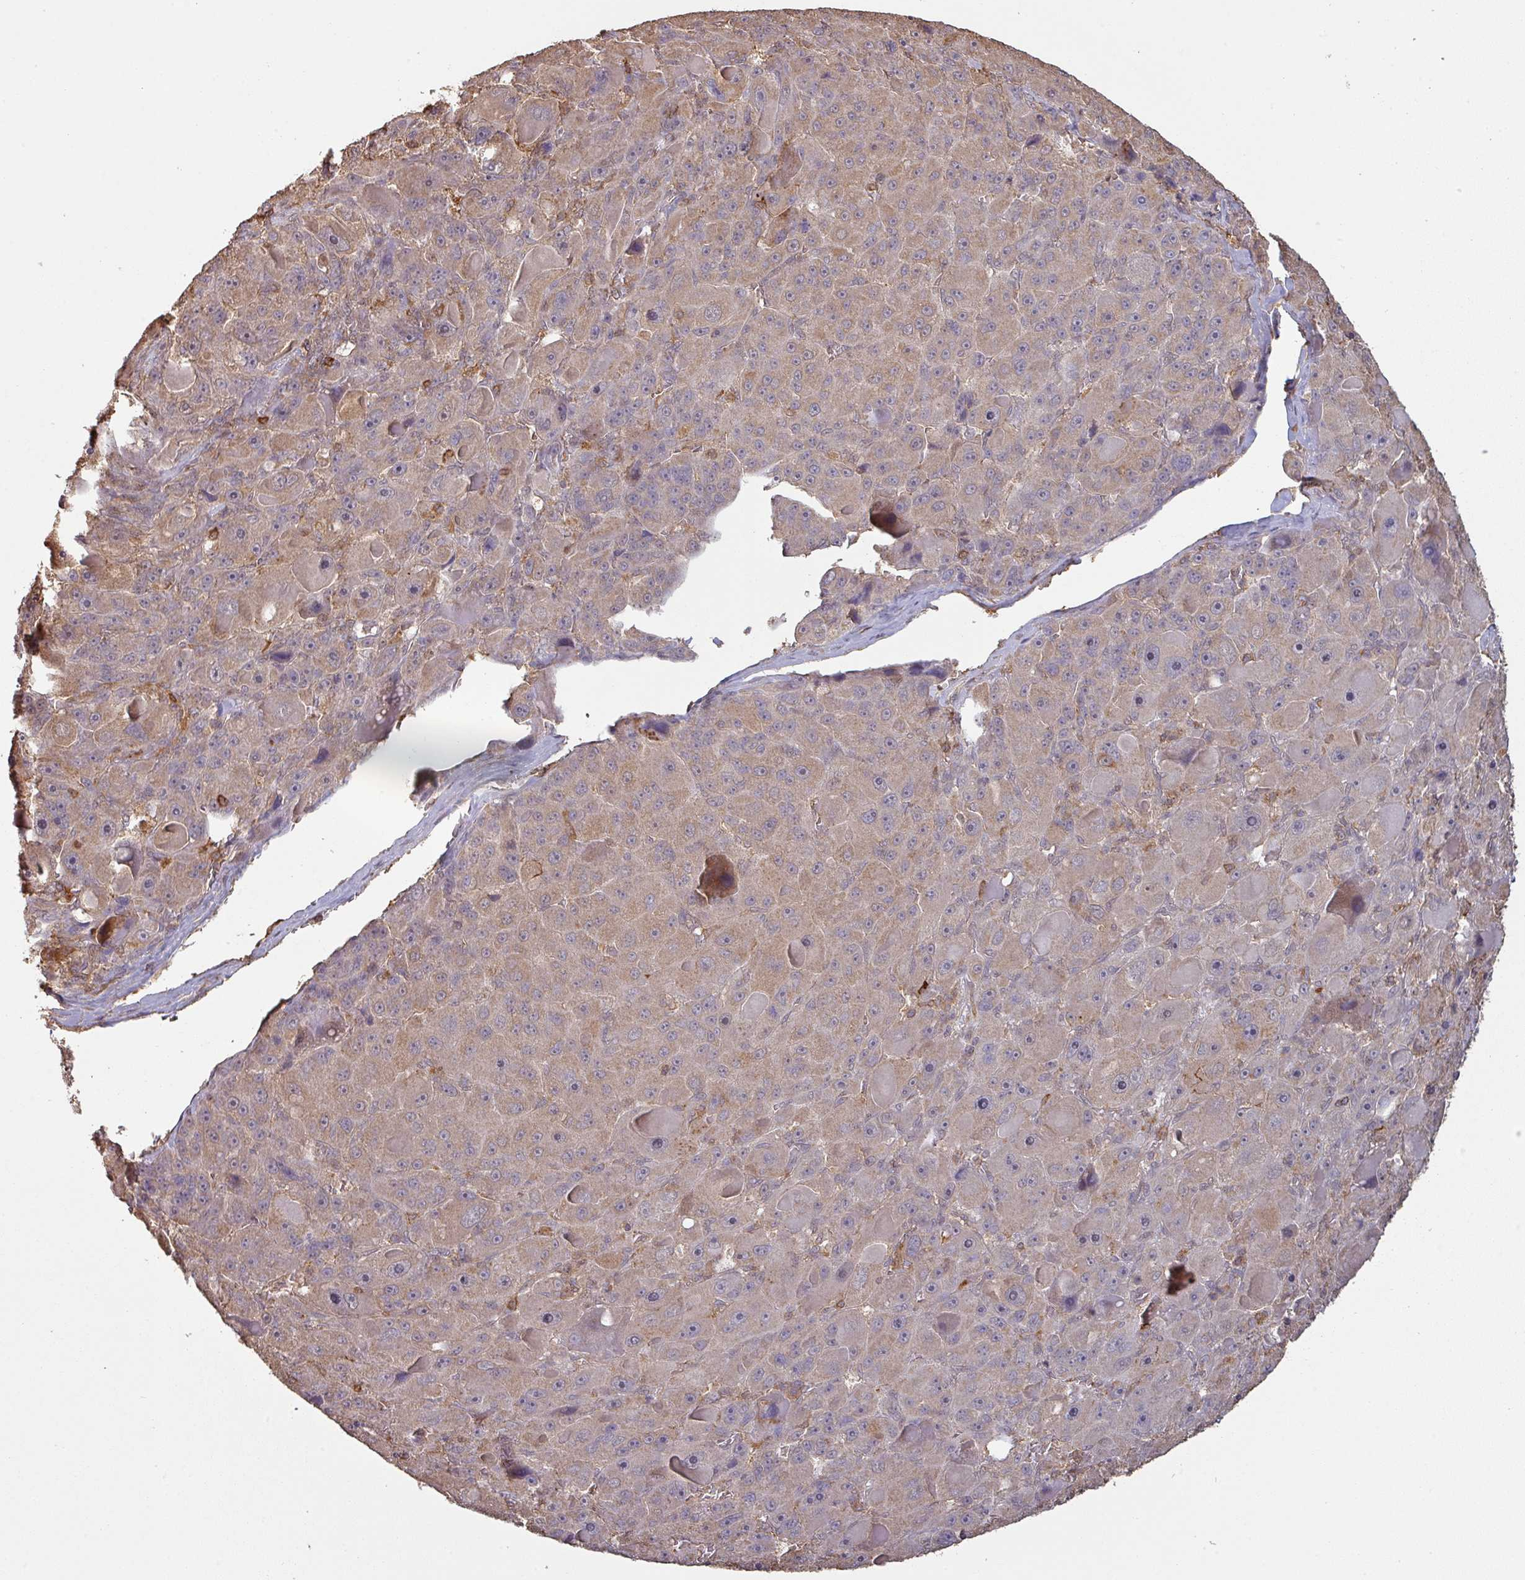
{"staining": {"intensity": "weak", "quantity": ">75%", "location": "cytoplasmic/membranous"}, "tissue": "liver cancer", "cell_type": "Tumor cells", "image_type": "cancer", "snomed": [{"axis": "morphology", "description": "Carcinoma, Hepatocellular, NOS"}, {"axis": "topography", "description": "Liver"}], "caption": "DAB (3,3'-diaminobenzidine) immunohistochemical staining of hepatocellular carcinoma (liver) displays weak cytoplasmic/membranous protein positivity in about >75% of tumor cells. The staining was performed using DAB (3,3'-diaminobenzidine) to visualize the protein expression in brown, while the nuclei were stained in blue with hematoxylin (Magnification: 20x).", "gene": "ZNF322", "patient": {"sex": "male", "age": 76}}